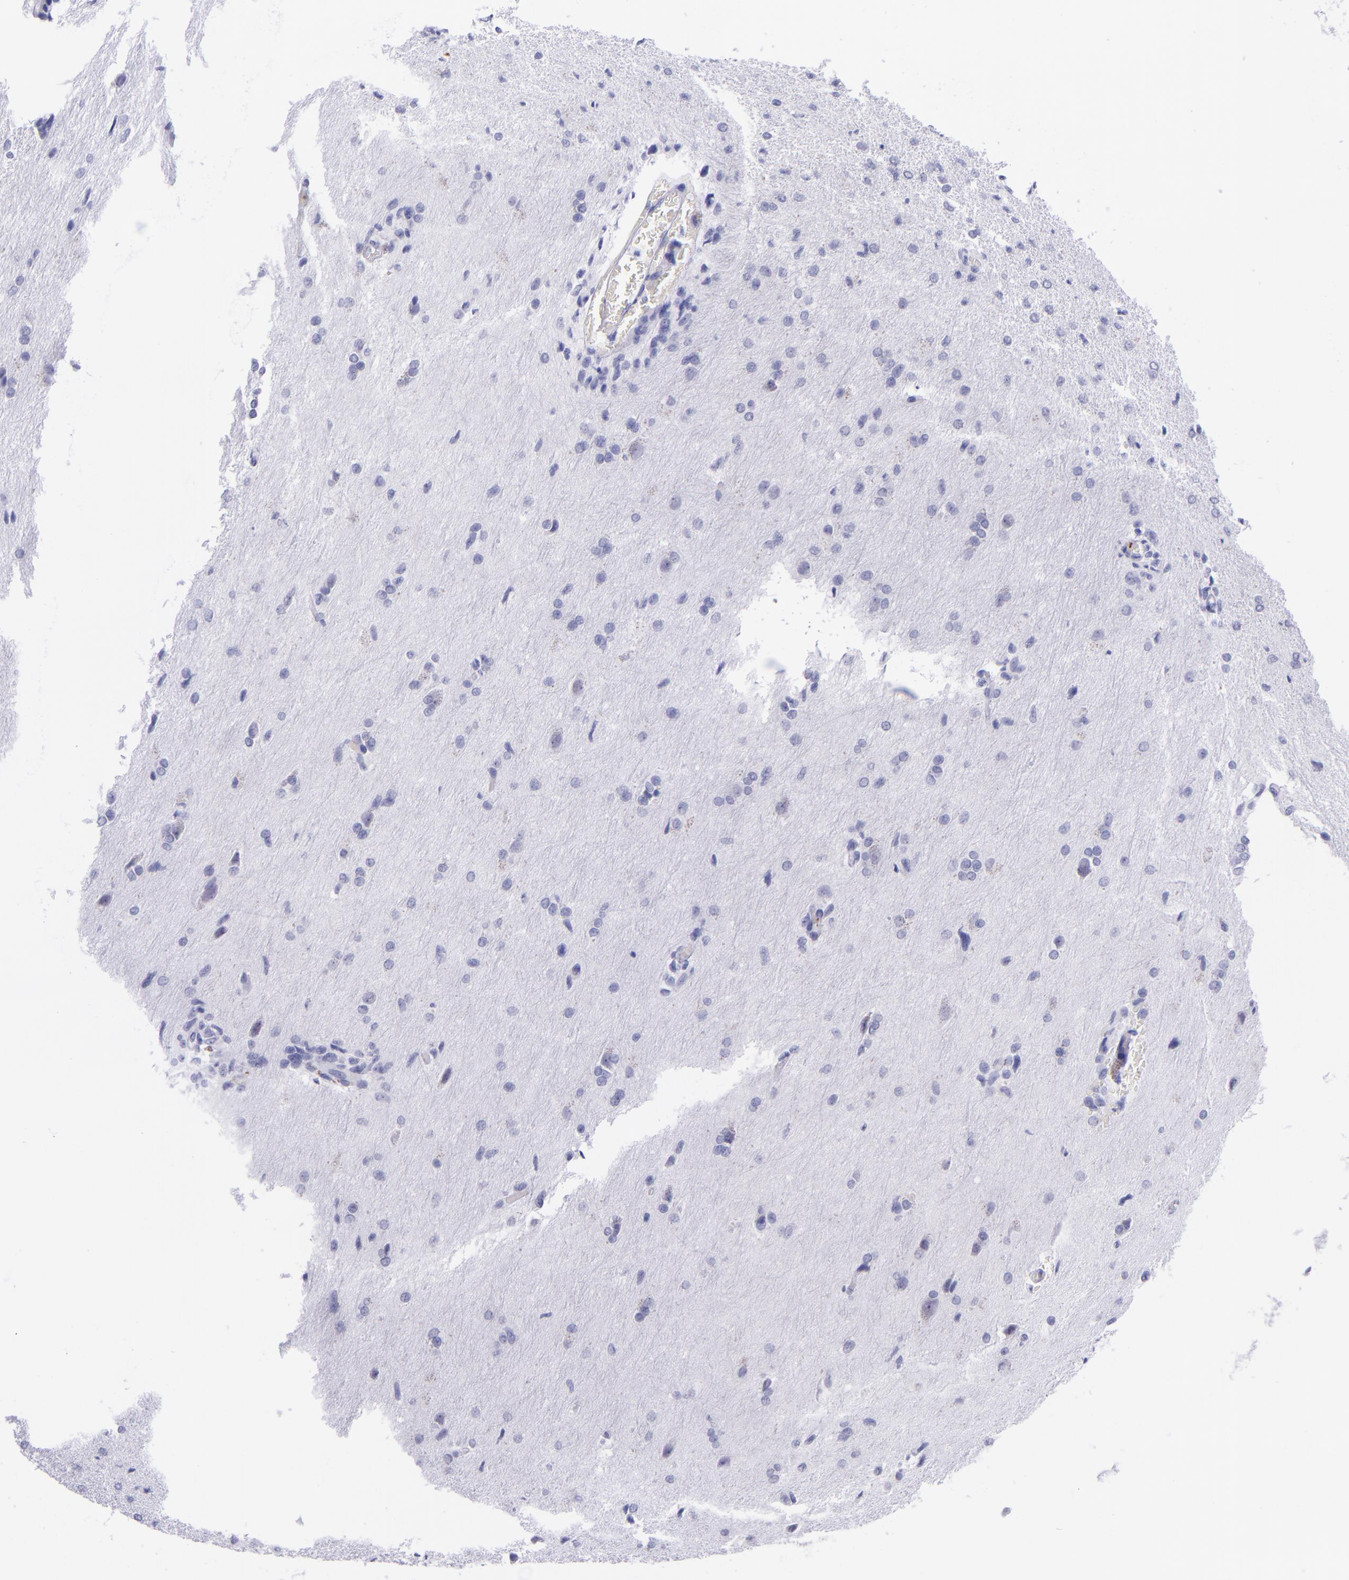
{"staining": {"intensity": "negative", "quantity": "none", "location": "none"}, "tissue": "glioma", "cell_type": "Tumor cells", "image_type": "cancer", "snomed": [{"axis": "morphology", "description": "Glioma, malignant, High grade"}, {"axis": "topography", "description": "Brain"}], "caption": "Malignant high-grade glioma stained for a protein using immunohistochemistry exhibits no expression tumor cells.", "gene": "SELE", "patient": {"sex": "male", "age": 68}}